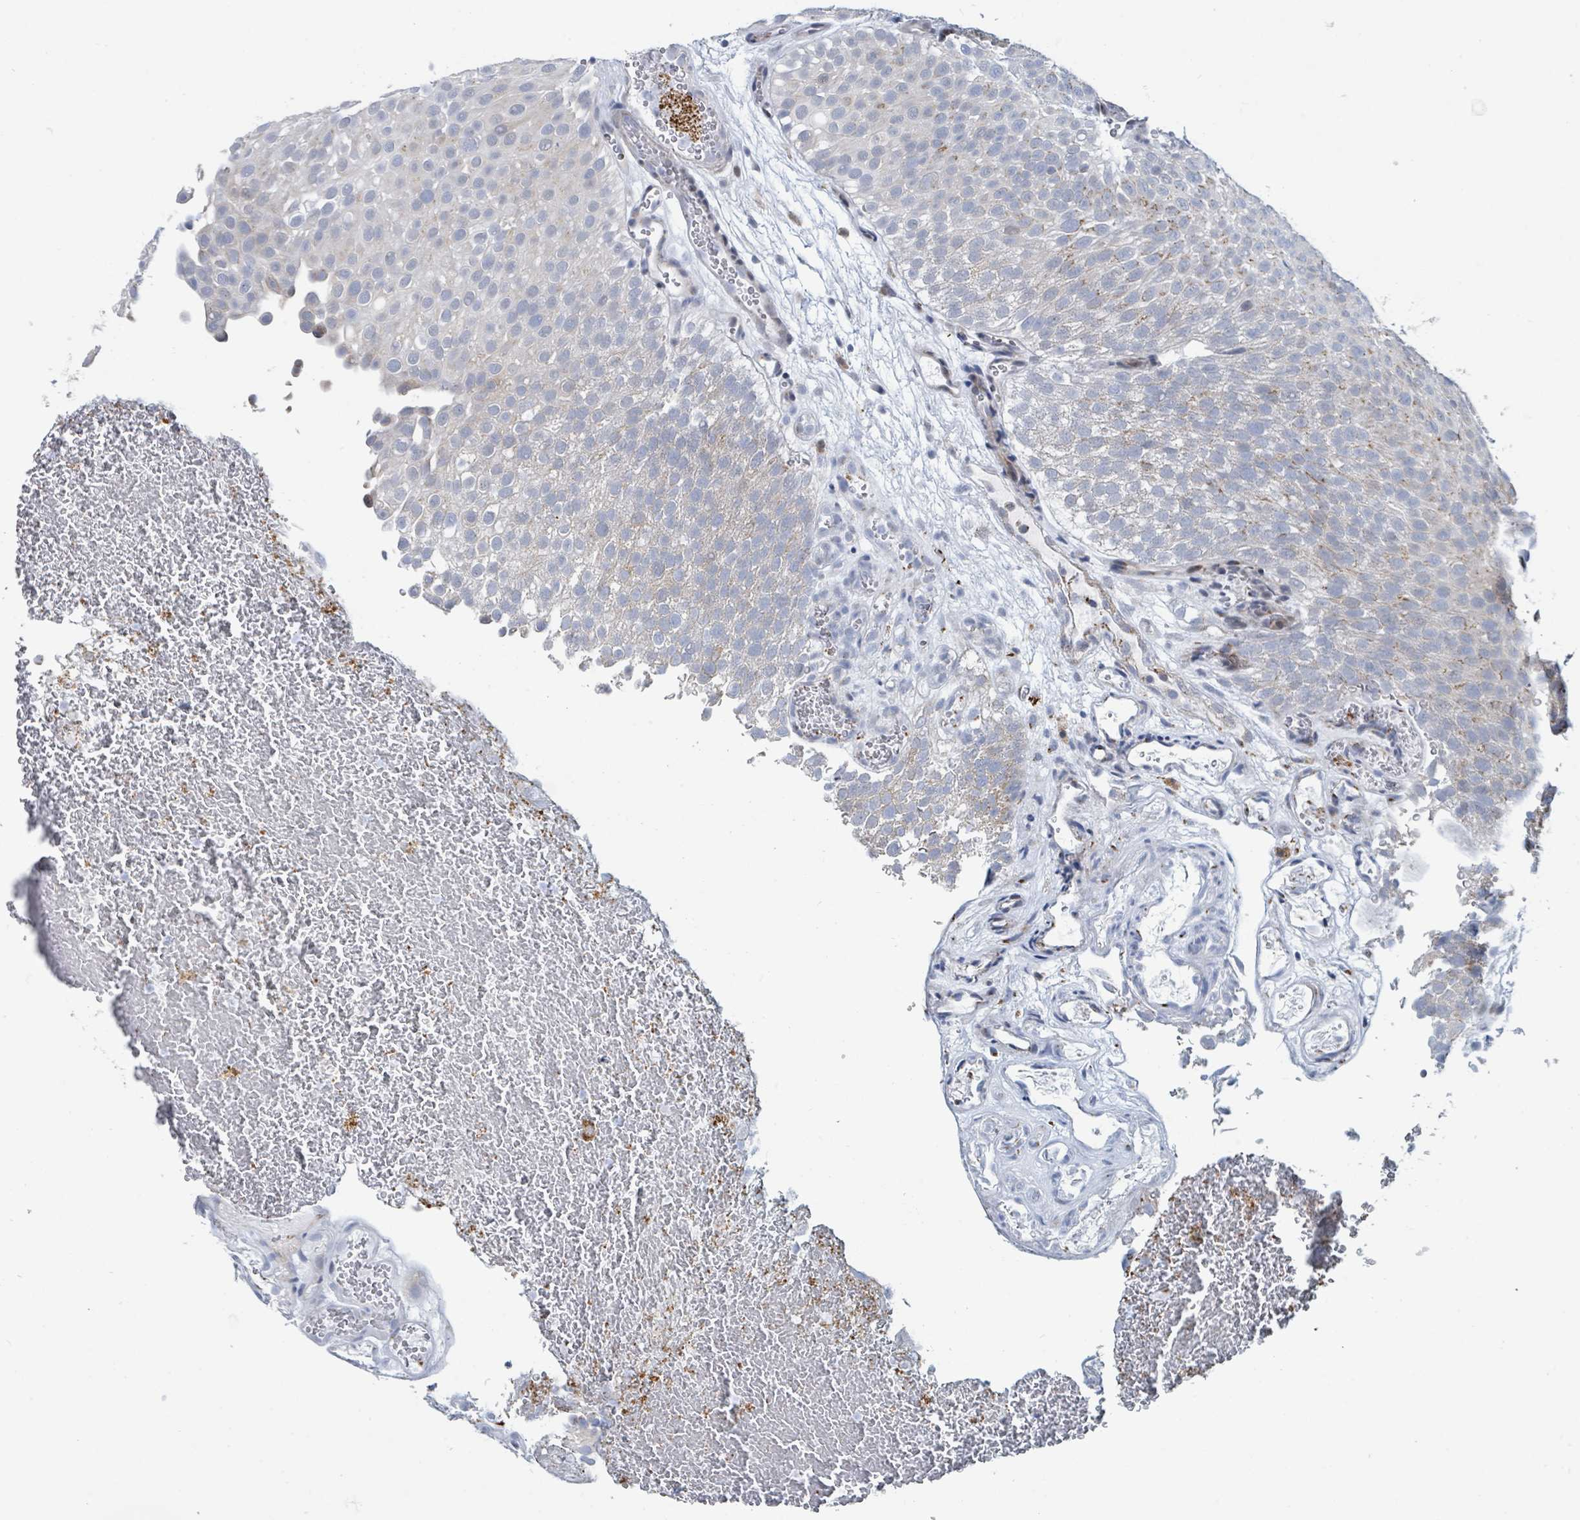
{"staining": {"intensity": "moderate", "quantity": "25%-75%", "location": "cytoplasmic/membranous"}, "tissue": "urothelial cancer", "cell_type": "Tumor cells", "image_type": "cancer", "snomed": [{"axis": "morphology", "description": "Urothelial carcinoma, Low grade"}, {"axis": "topography", "description": "Urinary bladder"}], "caption": "IHC photomicrograph of neoplastic tissue: urothelial carcinoma (low-grade) stained using immunohistochemistry (IHC) demonstrates medium levels of moderate protein expression localized specifically in the cytoplasmic/membranous of tumor cells, appearing as a cytoplasmic/membranous brown color.", "gene": "DCAF5", "patient": {"sex": "male", "age": 78}}